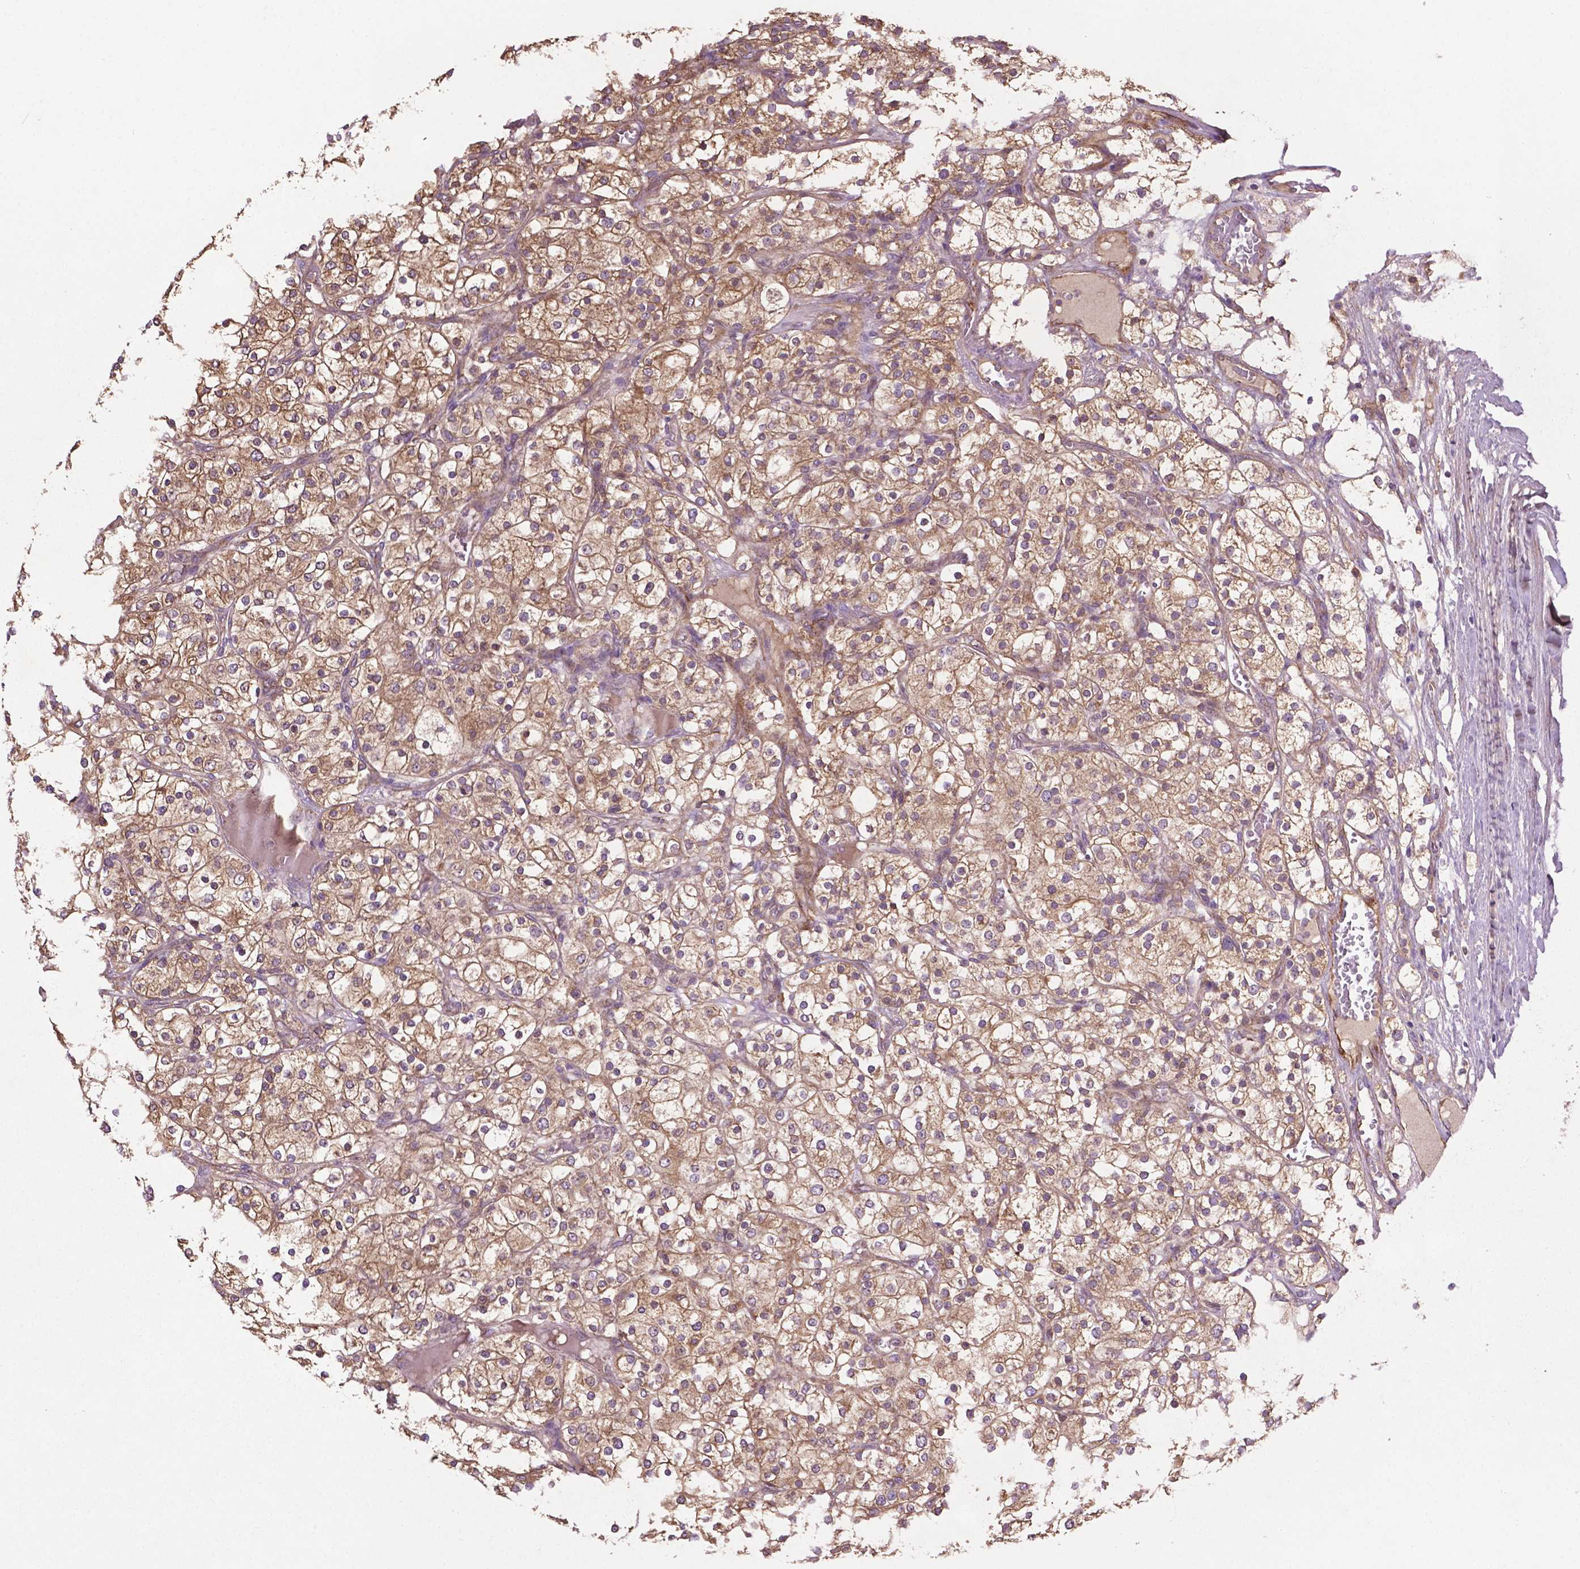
{"staining": {"intensity": "moderate", "quantity": ">75%", "location": "cytoplasmic/membranous"}, "tissue": "renal cancer", "cell_type": "Tumor cells", "image_type": "cancer", "snomed": [{"axis": "morphology", "description": "Adenocarcinoma, NOS"}, {"axis": "topography", "description": "Kidney"}], "caption": "An IHC micrograph of neoplastic tissue is shown. Protein staining in brown labels moderate cytoplasmic/membranous positivity in renal adenocarcinoma within tumor cells. (Stains: DAB in brown, nuclei in blue, Microscopy: brightfield microscopy at high magnification).", "gene": "GJA9", "patient": {"sex": "male", "age": 80}}